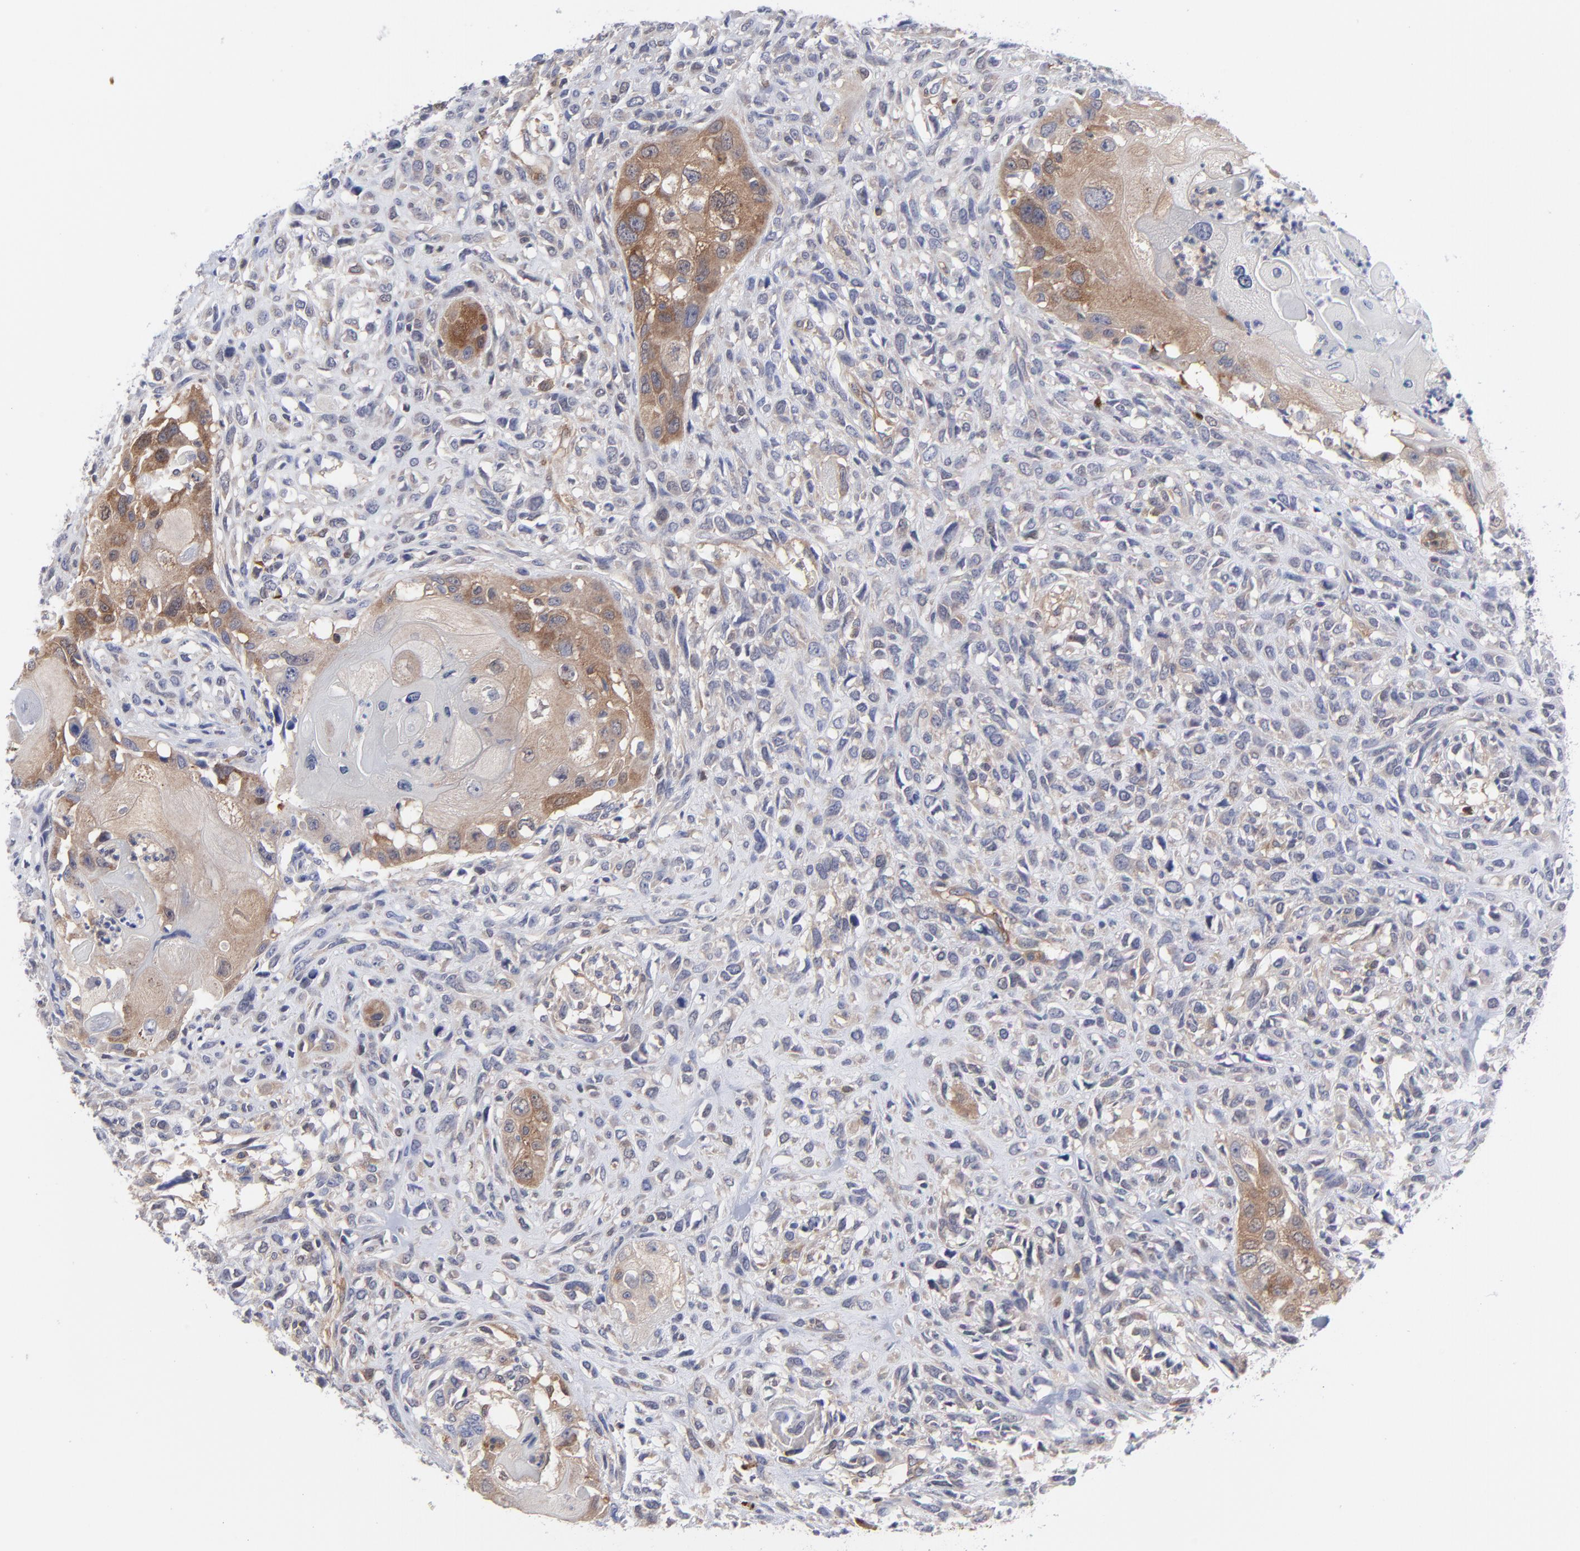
{"staining": {"intensity": "moderate", "quantity": ">75%", "location": "cytoplasmic/membranous"}, "tissue": "head and neck cancer", "cell_type": "Tumor cells", "image_type": "cancer", "snomed": [{"axis": "morphology", "description": "Neoplasm, malignant, NOS"}, {"axis": "topography", "description": "Salivary gland"}, {"axis": "topography", "description": "Head-Neck"}], "caption": "Brown immunohistochemical staining in human neoplasm (malignant) (head and neck) displays moderate cytoplasmic/membranous staining in about >75% of tumor cells.", "gene": "NFKBIA", "patient": {"sex": "male", "age": 43}}